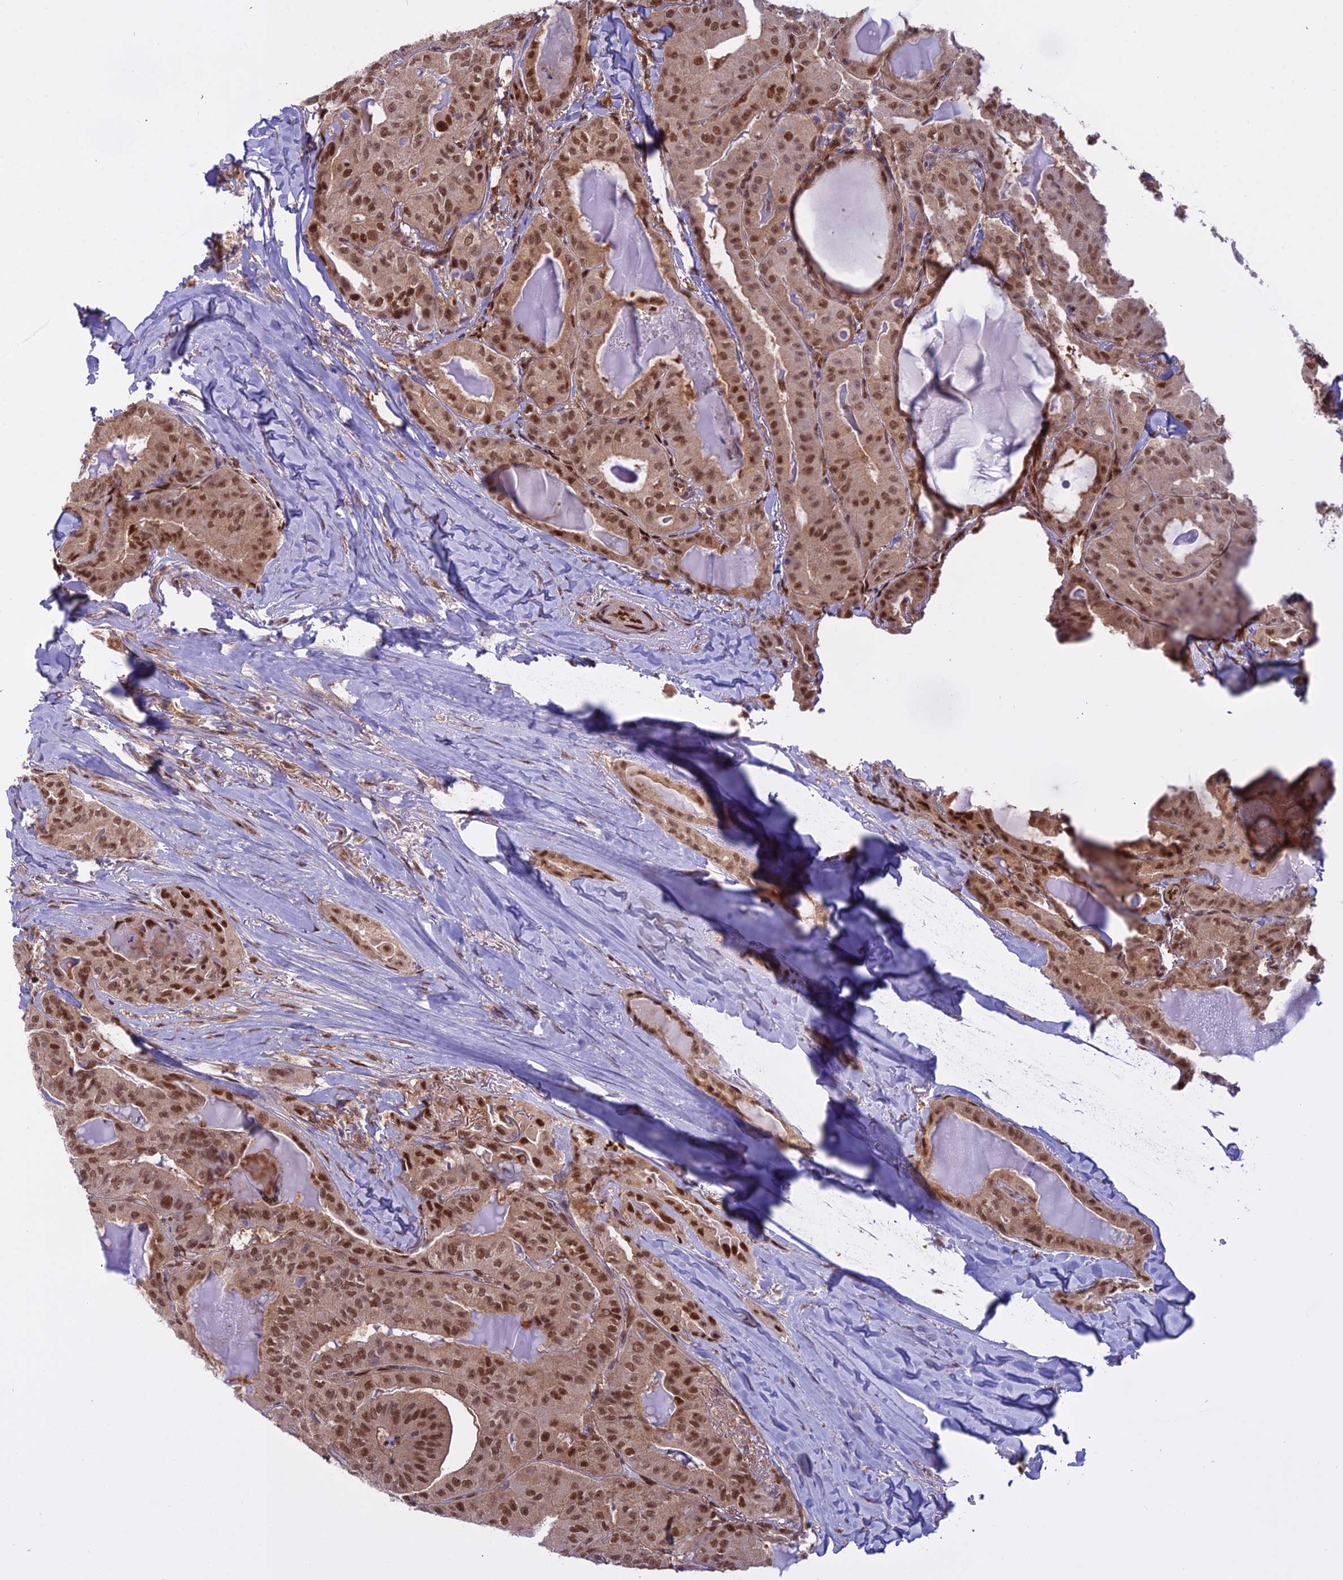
{"staining": {"intensity": "moderate", "quantity": ">75%", "location": "nuclear"}, "tissue": "thyroid cancer", "cell_type": "Tumor cells", "image_type": "cancer", "snomed": [{"axis": "morphology", "description": "Papillary adenocarcinoma, NOS"}, {"axis": "topography", "description": "Thyroid gland"}], "caption": "IHC (DAB (3,3'-diaminobenzidine)) staining of thyroid cancer demonstrates moderate nuclear protein staining in about >75% of tumor cells.", "gene": "NPEPL1", "patient": {"sex": "female", "age": 68}}